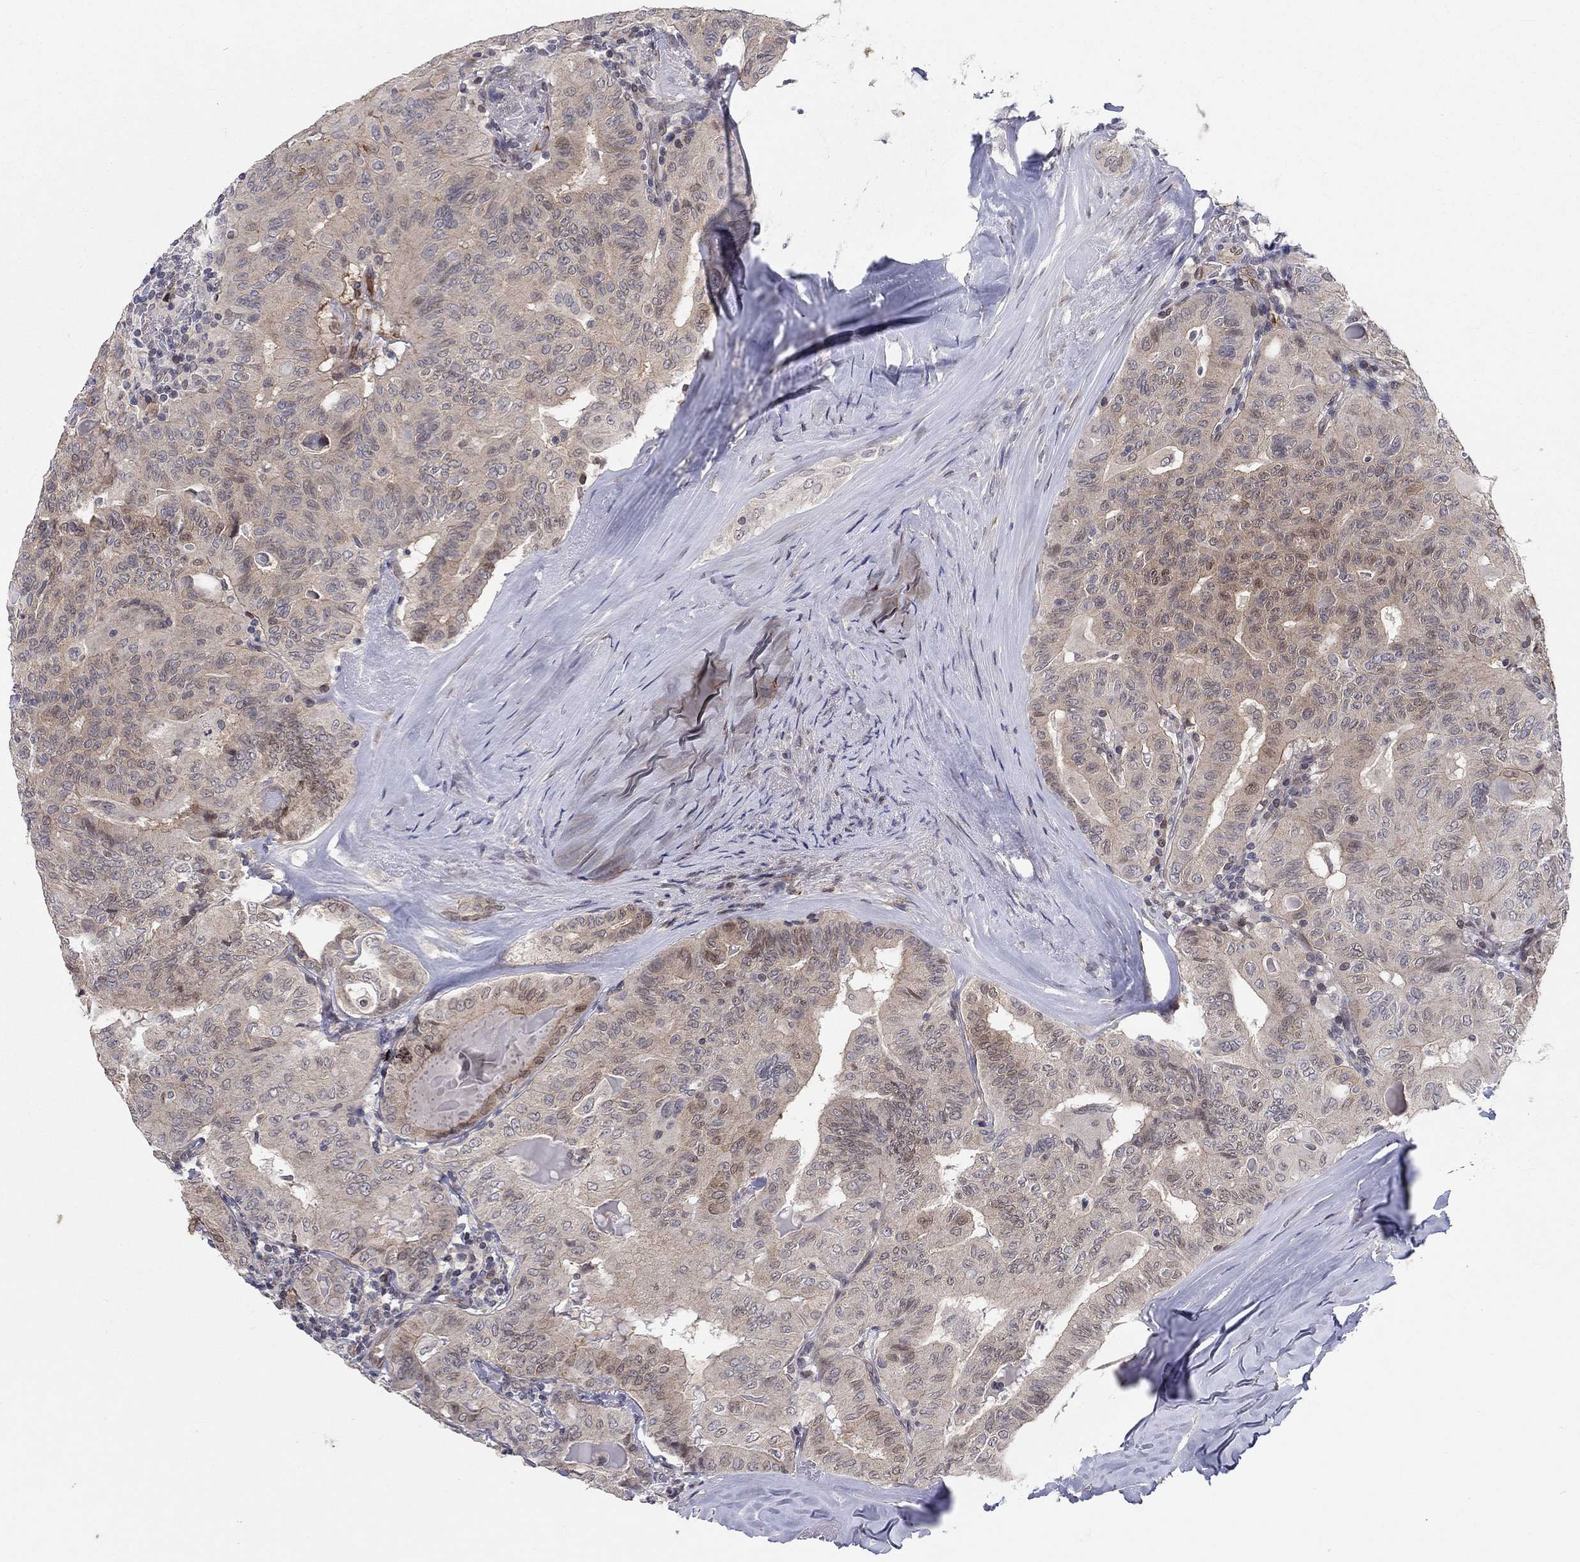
{"staining": {"intensity": "weak", "quantity": "<25%", "location": "cytoplasmic/membranous"}, "tissue": "thyroid cancer", "cell_type": "Tumor cells", "image_type": "cancer", "snomed": [{"axis": "morphology", "description": "Papillary adenocarcinoma, NOS"}, {"axis": "topography", "description": "Thyroid gland"}], "caption": "Thyroid papillary adenocarcinoma stained for a protein using immunohistochemistry displays no positivity tumor cells.", "gene": "CETN3", "patient": {"sex": "female", "age": 68}}